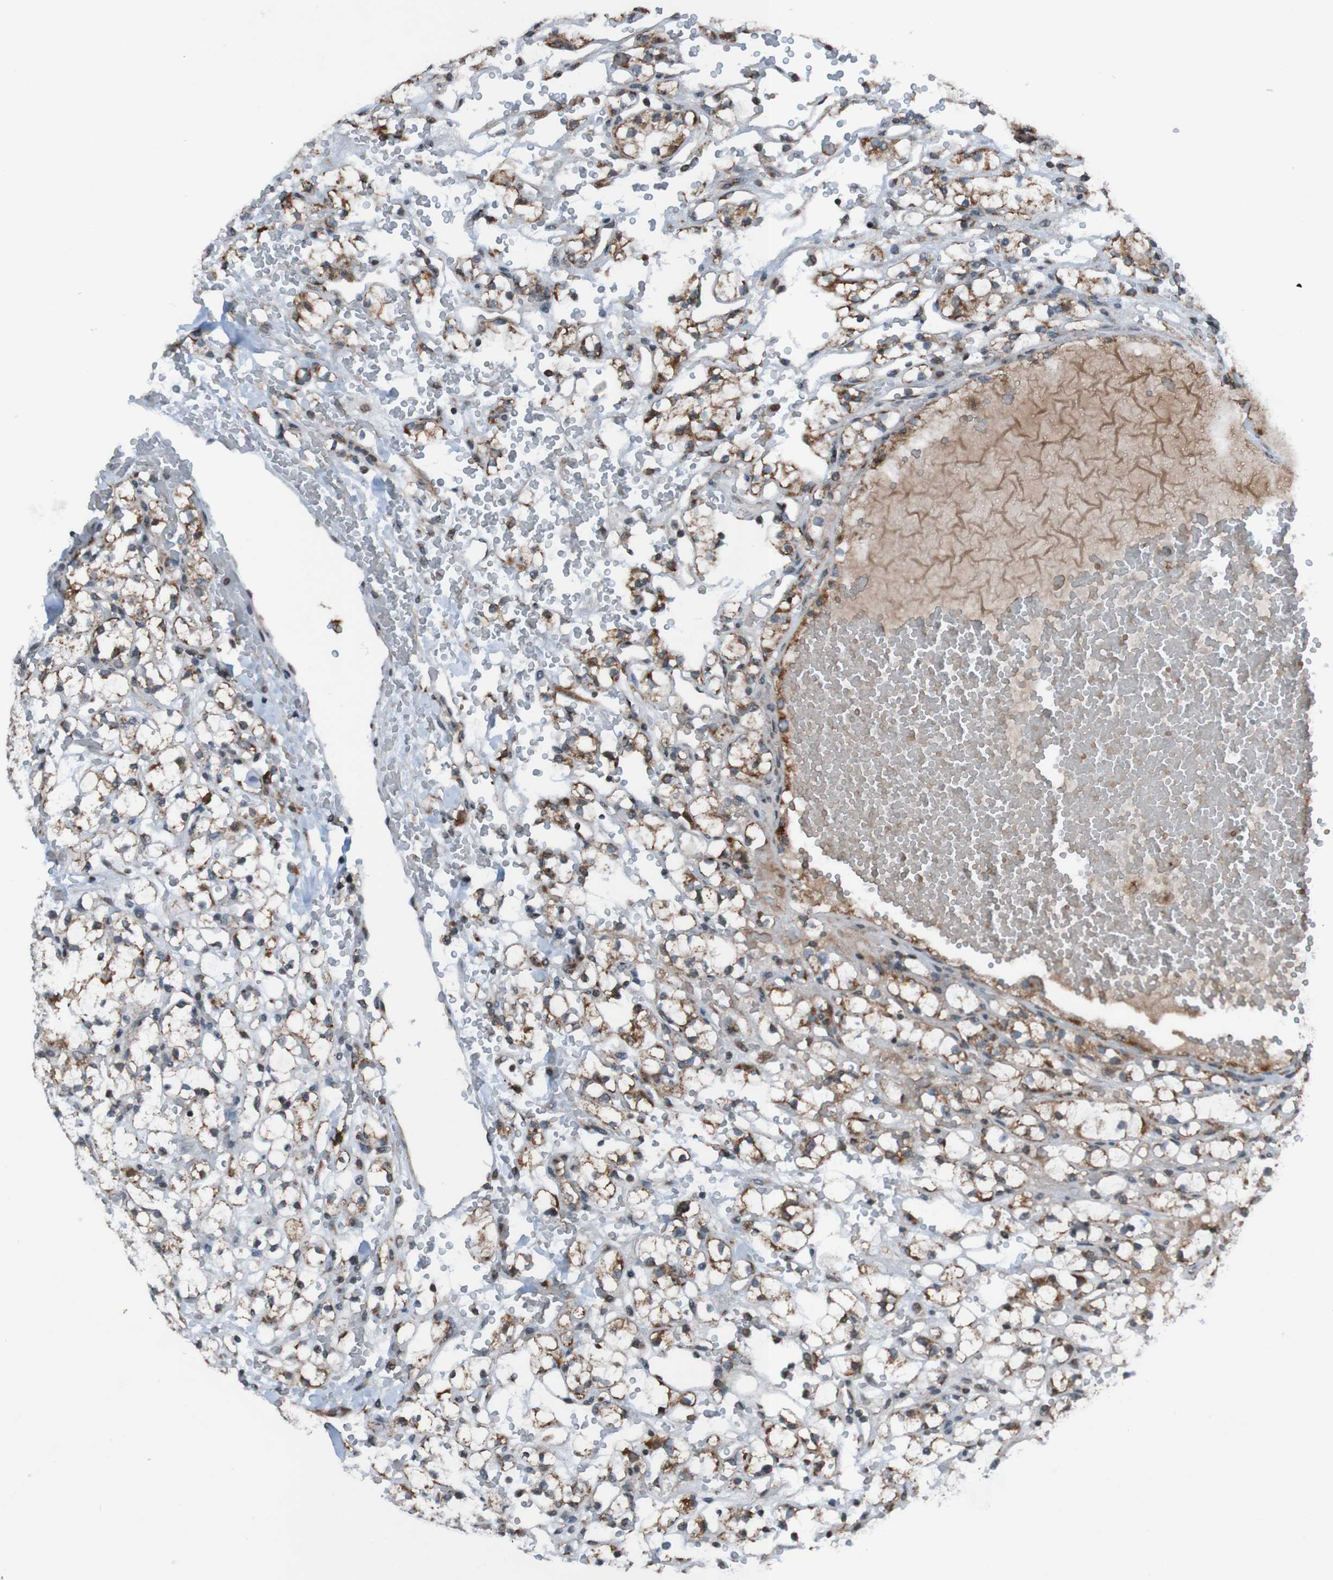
{"staining": {"intensity": "moderate", "quantity": "<25%", "location": "cytoplasmic/membranous"}, "tissue": "renal cancer", "cell_type": "Tumor cells", "image_type": "cancer", "snomed": [{"axis": "morphology", "description": "Adenocarcinoma, NOS"}, {"axis": "topography", "description": "Kidney"}], "caption": "Adenocarcinoma (renal) stained for a protein (brown) reveals moderate cytoplasmic/membranous positive expression in about <25% of tumor cells.", "gene": "UNG", "patient": {"sex": "male", "age": 61}}